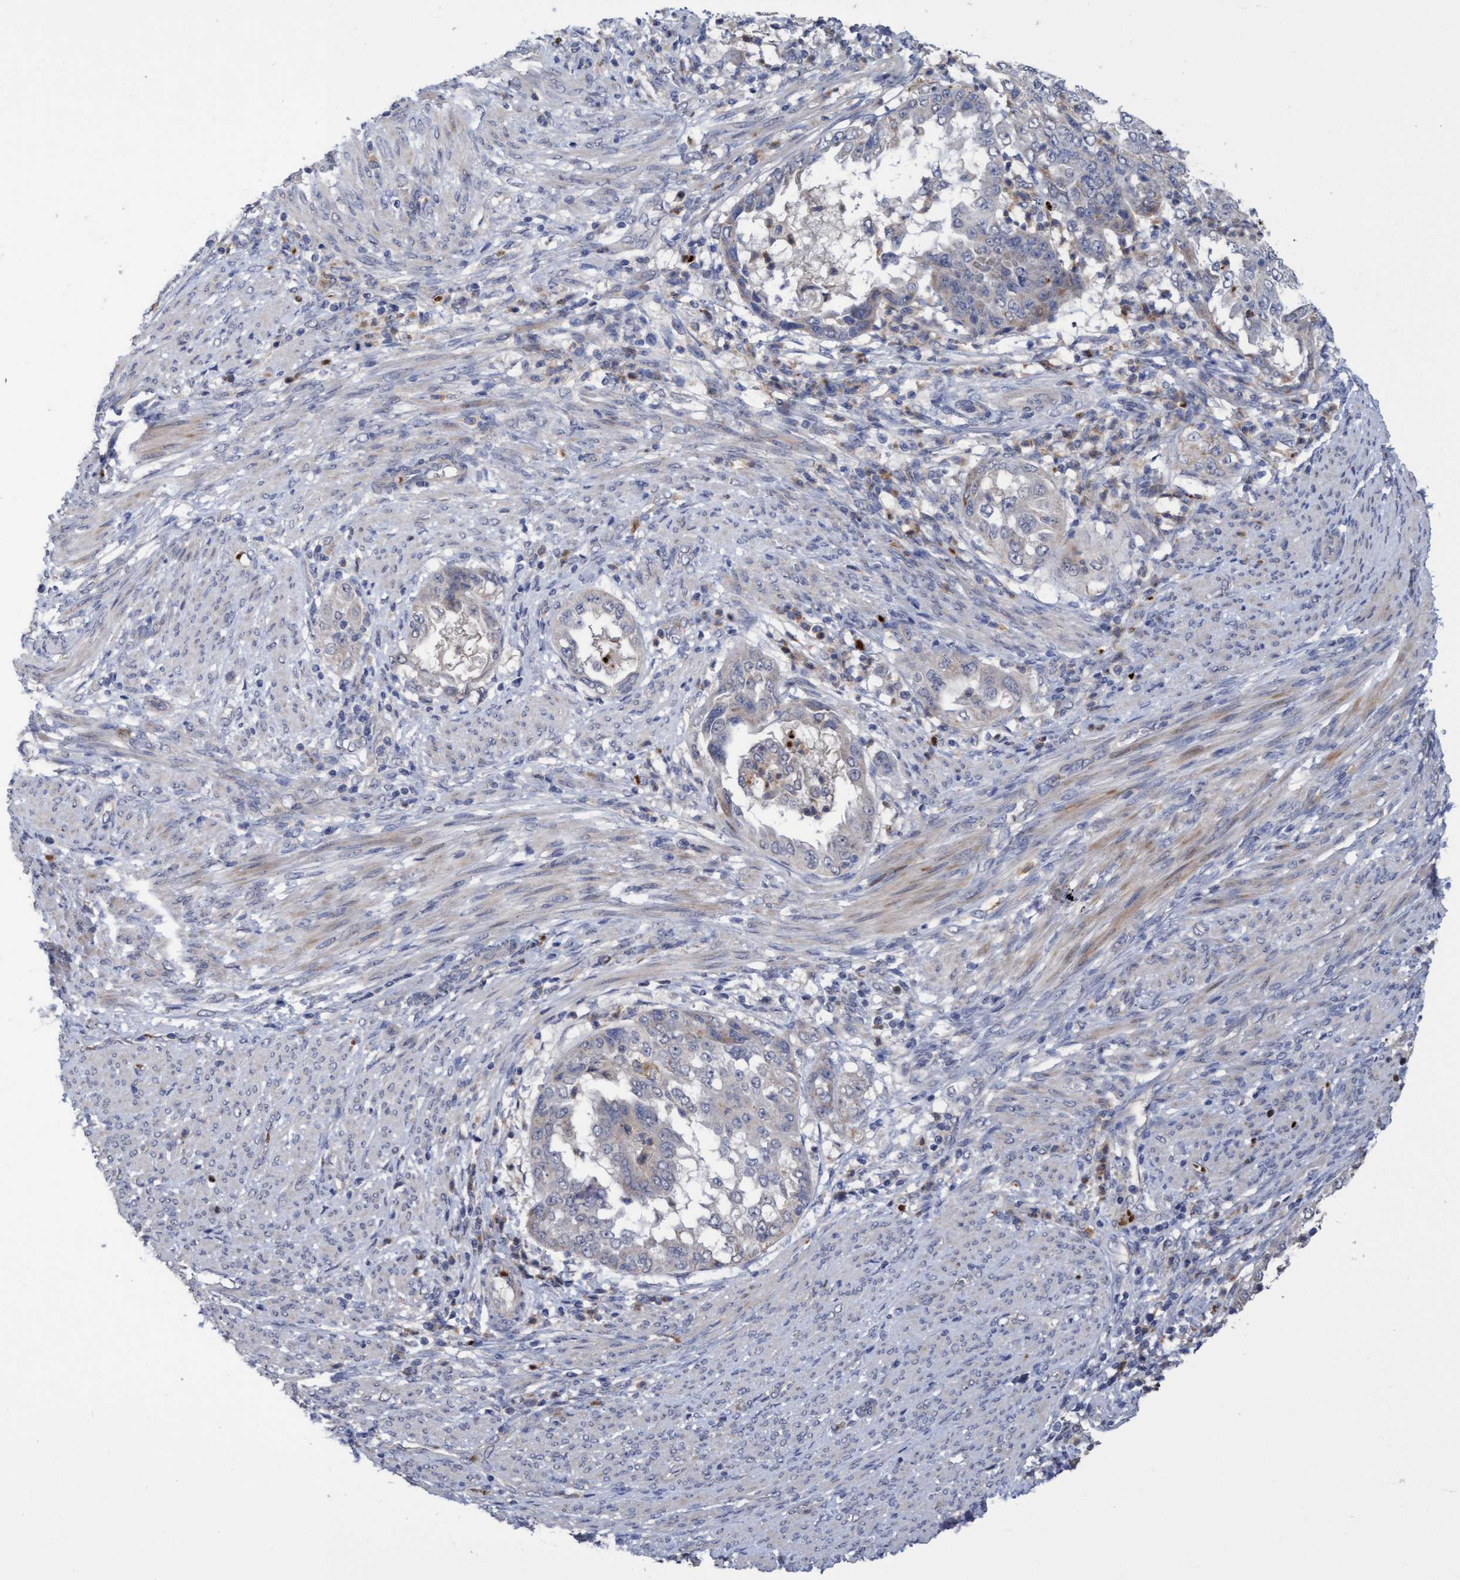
{"staining": {"intensity": "negative", "quantity": "none", "location": "none"}, "tissue": "endometrial cancer", "cell_type": "Tumor cells", "image_type": "cancer", "snomed": [{"axis": "morphology", "description": "Adenocarcinoma, NOS"}, {"axis": "topography", "description": "Endometrium"}], "caption": "An immunohistochemistry image of endometrial cancer (adenocarcinoma) is shown. There is no staining in tumor cells of endometrial cancer (adenocarcinoma).", "gene": "SEMA4D", "patient": {"sex": "female", "age": 85}}